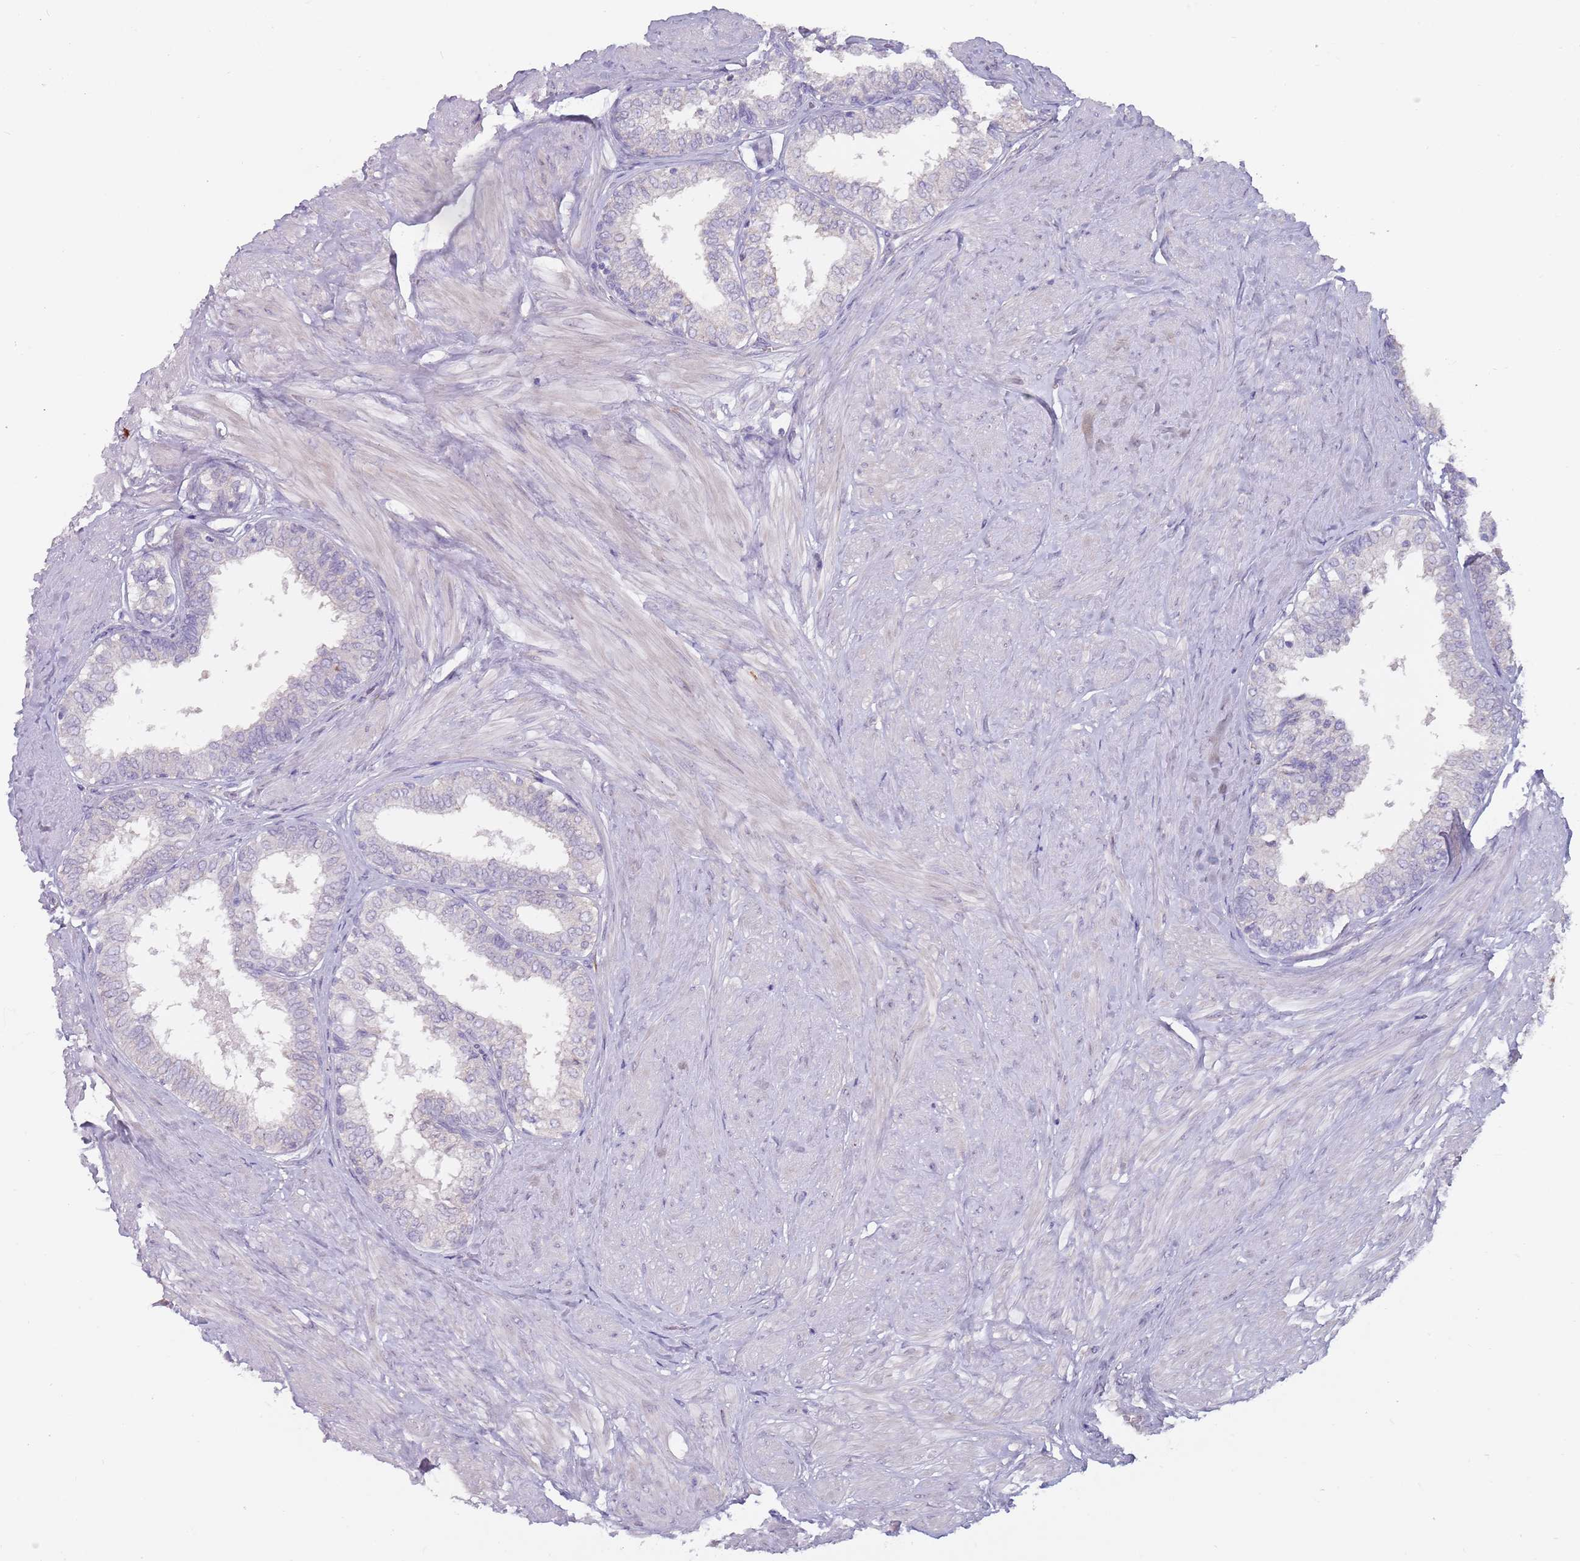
{"staining": {"intensity": "negative", "quantity": "none", "location": "none"}, "tissue": "prostate", "cell_type": "Glandular cells", "image_type": "normal", "snomed": [{"axis": "morphology", "description": "Normal tissue, NOS"}, {"axis": "topography", "description": "Prostate"}], "caption": "Prostate stained for a protein using immunohistochemistry displays no expression glandular cells.", "gene": "DXO", "patient": {"sex": "male", "age": 48}}